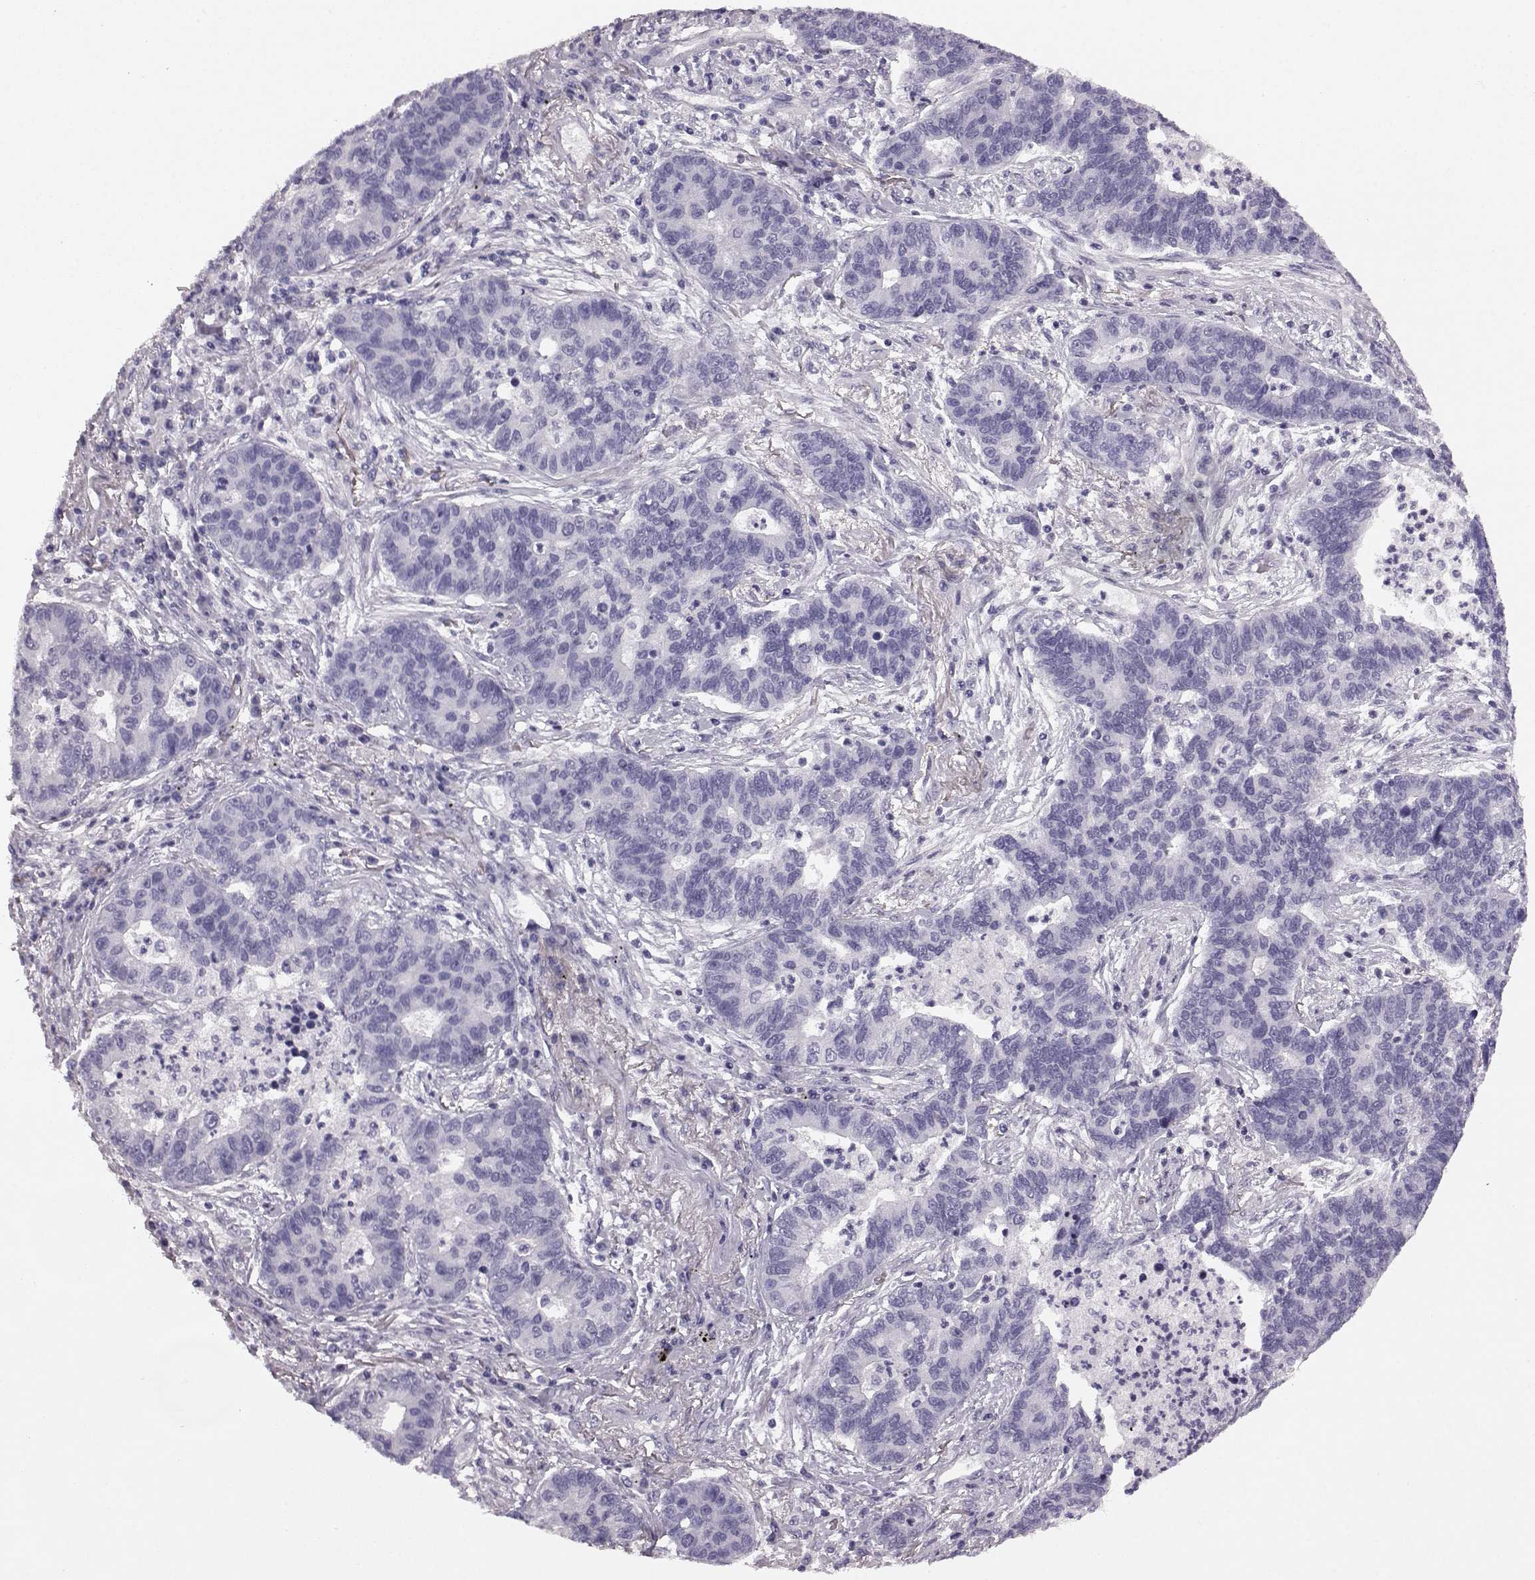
{"staining": {"intensity": "negative", "quantity": "none", "location": "none"}, "tissue": "lung cancer", "cell_type": "Tumor cells", "image_type": "cancer", "snomed": [{"axis": "morphology", "description": "Adenocarcinoma, NOS"}, {"axis": "topography", "description": "Lung"}], "caption": "Lung cancer was stained to show a protein in brown. There is no significant staining in tumor cells.", "gene": "AIPL1", "patient": {"sex": "female", "age": 57}}